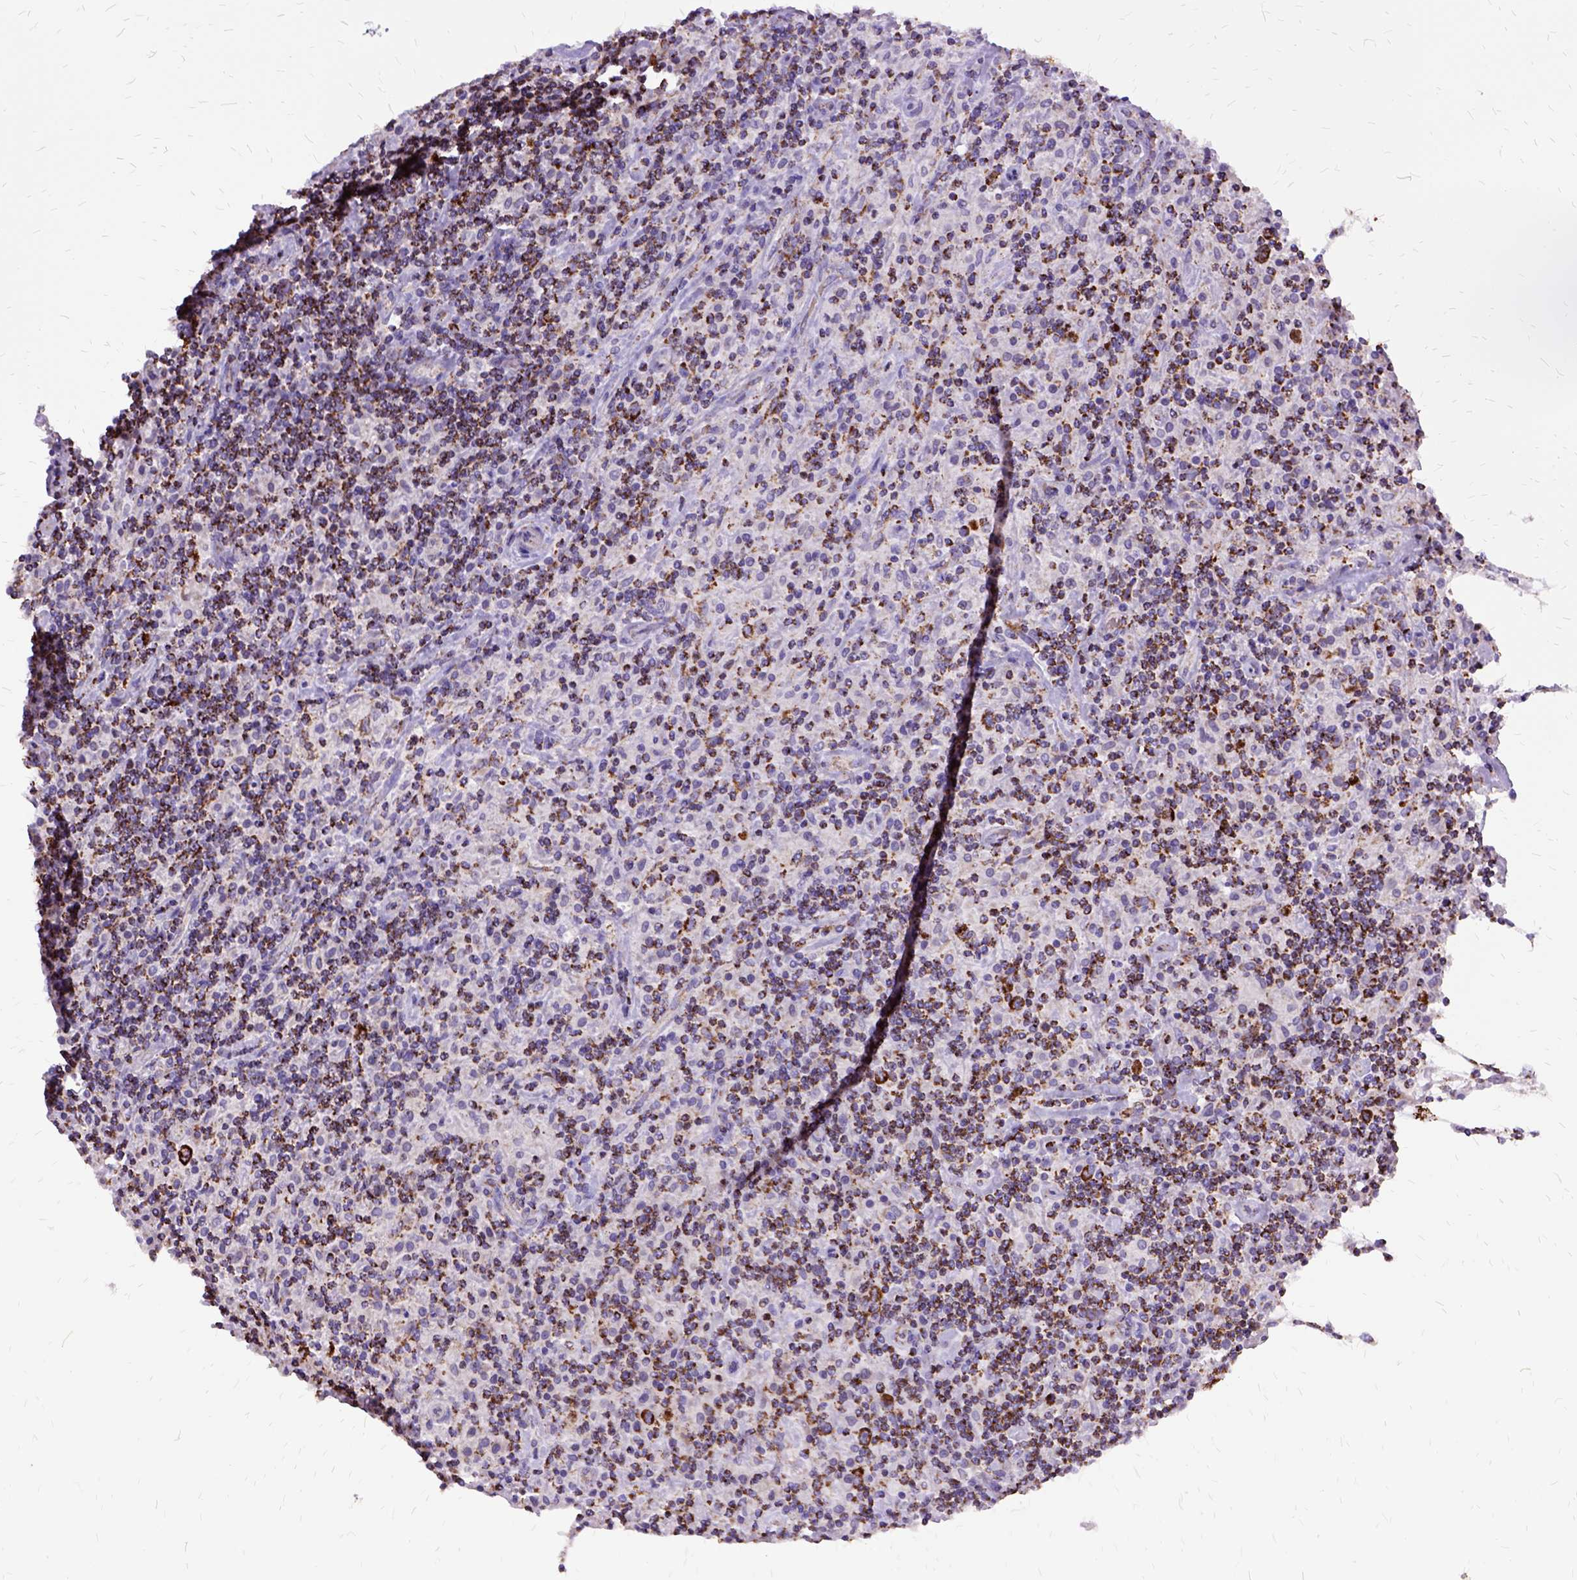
{"staining": {"intensity": "moderate", "quantity": "25%-75%", "location": "cytoplasmic/membranous"}, "tissue": "lymphoma", "cell_type": "Tumor cells", "image_type": "cancer", "snomed": [{"axis": "morphology", "description": "Hodgkin's disease, NOS"}, {"axis": "topography", "description": "Lymph node"}], "caption": "Immunohistochemistry of Hodgkin's disease displays medium levels of moderate cytoplasmic/membranous expression in about 25%-75% of tumor cells. (IHC, brightfield microscopy, high magnification).", "gene": "OXCT1", "patient": {"sex": "male", "age": 70}}